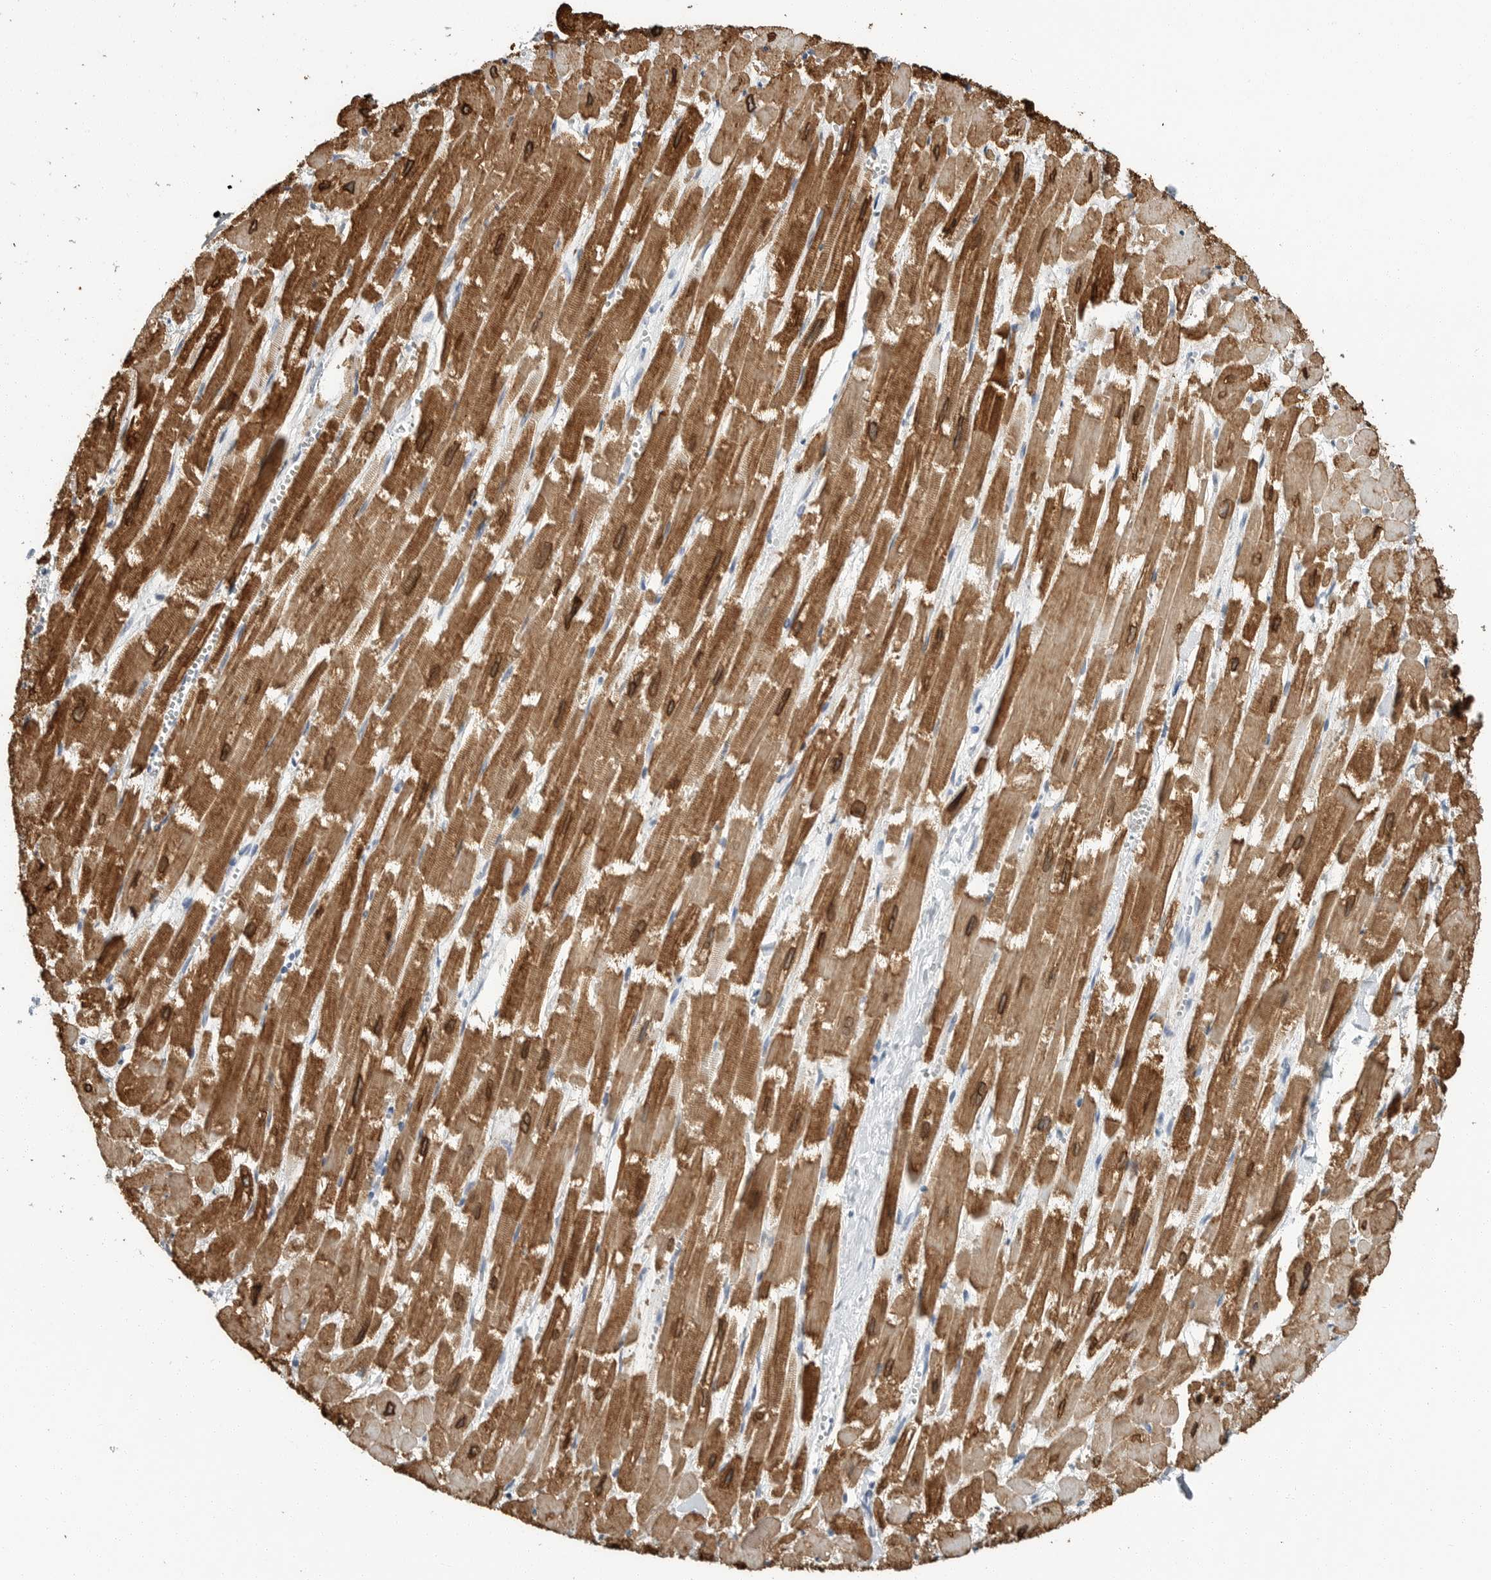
{"staining": {"intensity": "strong", "quantity": ">75%", "location": "cytoplasmic/membranous,nuclear"}, "tissue": "heart muscle", "cell_type": "Cardiomyocytes", "image_type": "normal", "snomed": [{"axis": "morphology", "description": "Normal tissue, NOS"}, {"axis": "topography", "description": "Heart"}], "caption": "DAB immunohistochemical staining of unremarkable heart muscle displays strong cytoplasmic/membranous,nuclear protein positivity in about >75% of cardiomyocytes.", "gene": "PLN", "patient": {"sex": "male", "age": 54}}